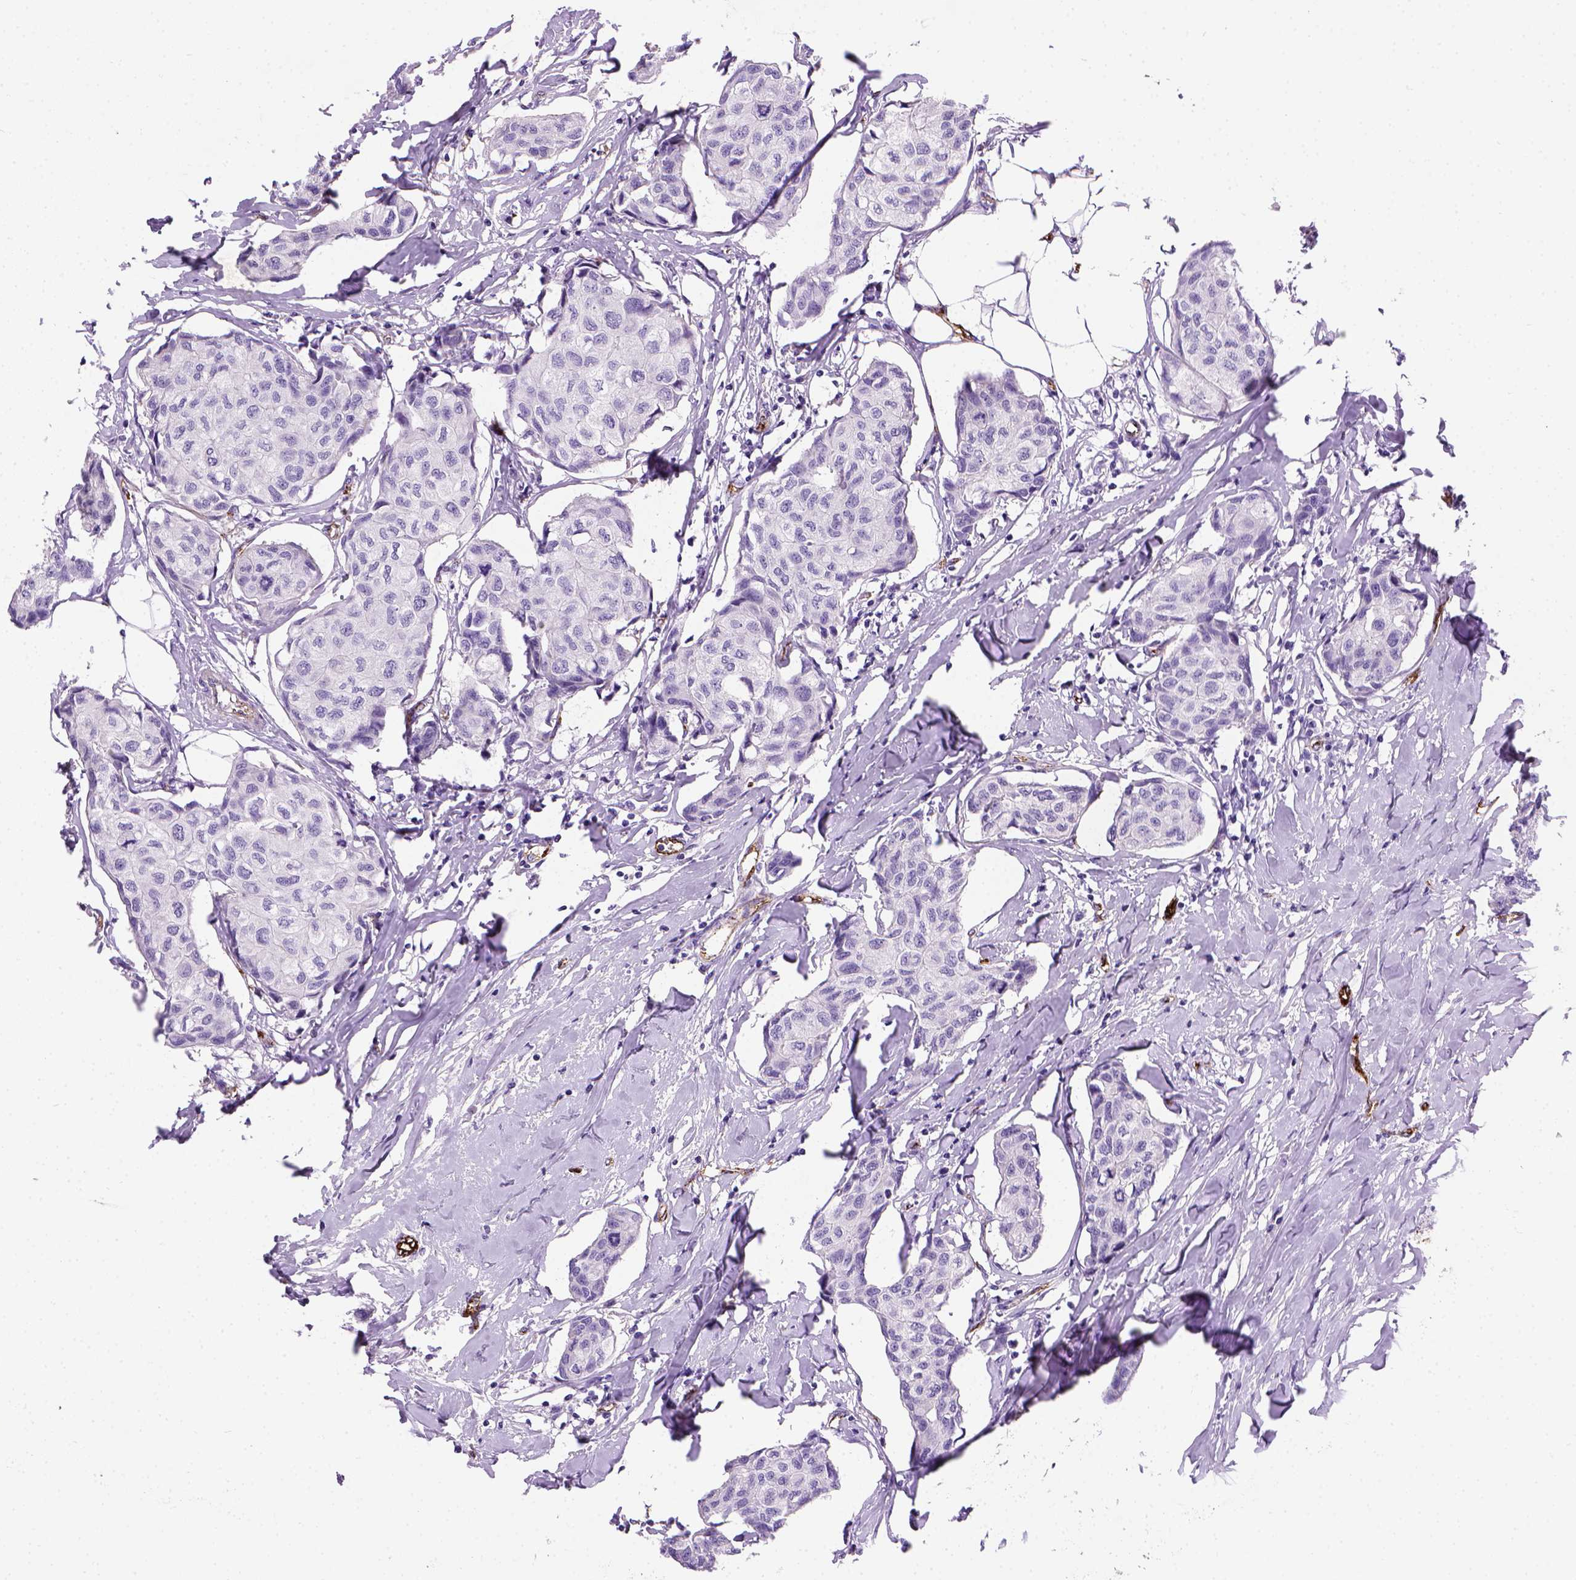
{"staining": {"intensity": "negative", "quantity": "none", "location": "none"}, "tissue": "breast cancer", "cell_type": "Tumor cells", "image_type": "cancer", "snomed": [{"axis": "morphology", "description": "Duct carcinoma"}, {"axis": "topography", "description": "Breast"}], "caption": "Breast cancer was stained to show a protein in brown. There is no significant expression in tumor cells. The staining is performed using DAB brown chromogen with nuclei counter-stained in using hematoxylin.", "gene": "VWF", "patient": {"sex": "female", "age": 80}}